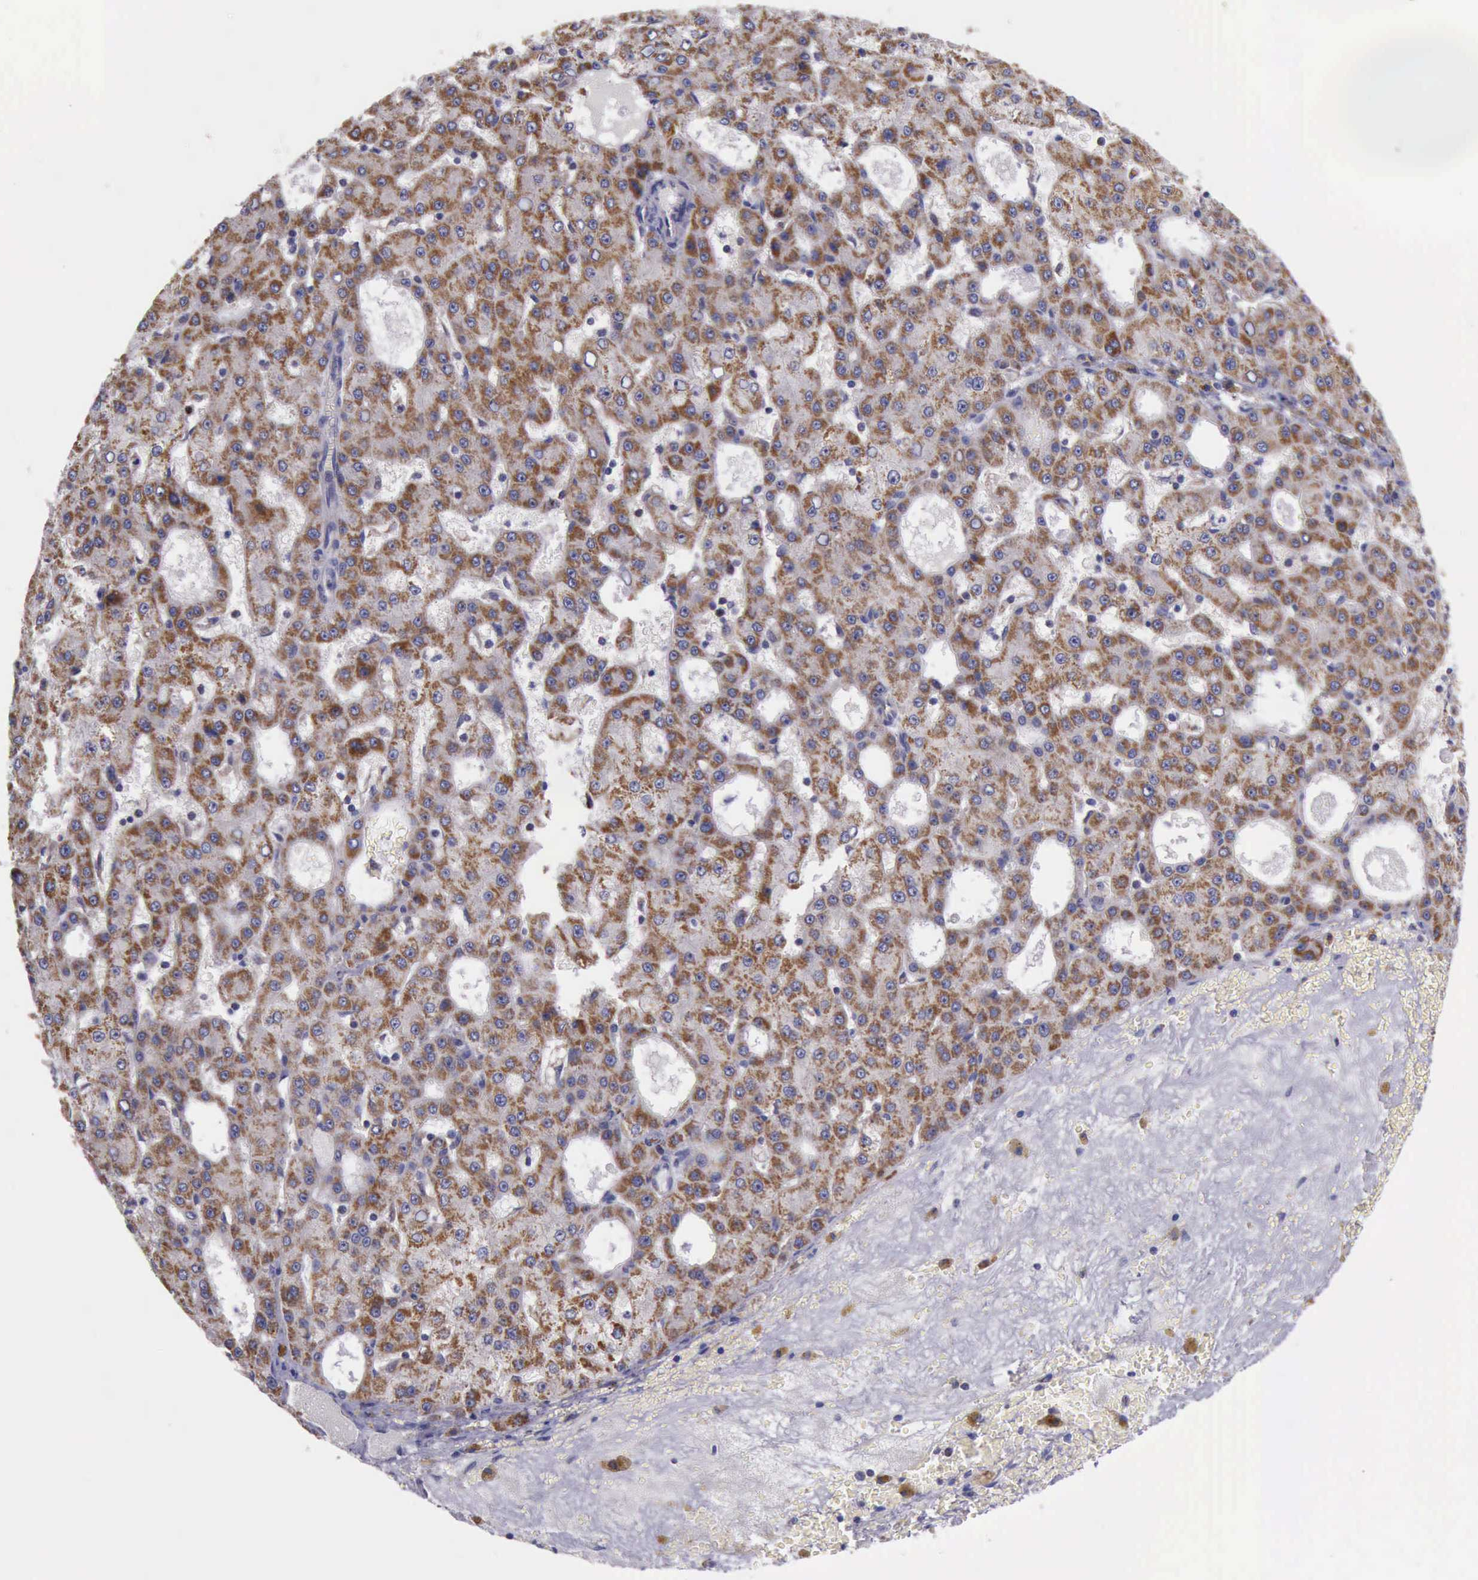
{"staining": {"intensity": "moderate", "quantity": ">75%", "location": "cytoplasmic/membranous"}, "tissue": "liver cancer", "cell_type": "Tumor cells", "image_type": "cancer", "snomed": [{"axis": "morphology", "description": "Carcinoma, Hepatocellular, NOS"}, {"axis": "topography", "description": "Liver"}], "caption": "High-magnification brightfield microscopy of liver cancer (hepatocellular carcinoma) stained with DAB (brown) and counterstained with hematoxylin (blue). tumor cells exhibit moderate cytoplasmic/membranous expression is seen in about>75% of cells. (DAB = brown stain, brightfield microscopy at high magnification).", "gene": "TXN2", "patient": {"sex": "male", "age": 47}}